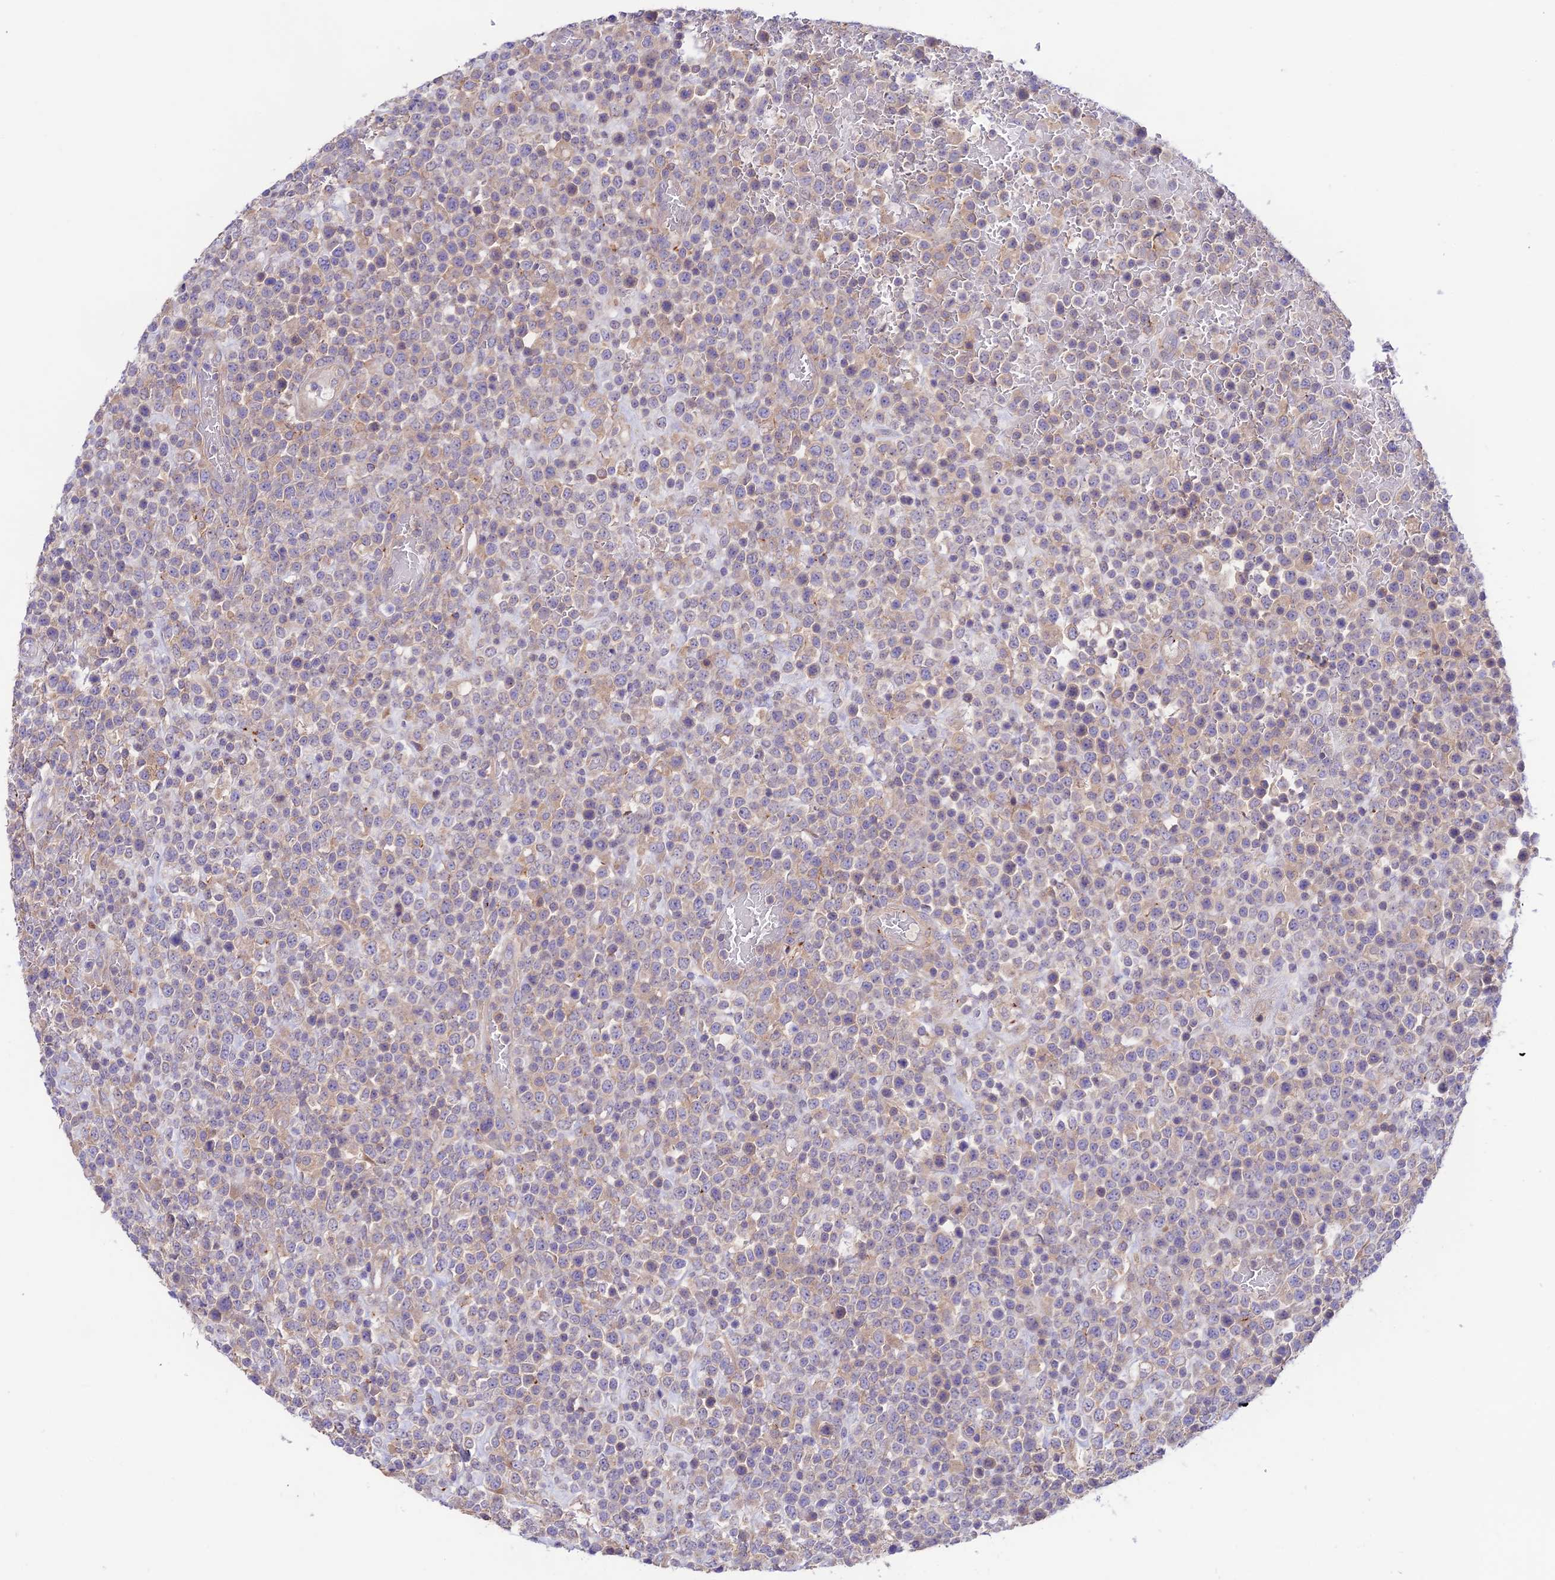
{"staining": {"intensity": "weak", "quantity": "25%-75%", "location": "cytoplasmic/membranous"}, "tissue": "lymphoma", "cell_type": "Tumor cells", "image_type": "cancer", "snomed": [{"axis": "morphology", "description": "Malignant lymphoma, non-Hodgkin's type, High grade"}, {"axis": "topography", "description": "Colon"}], "caption": "Protein expression by immunohistochemistry demonstrates weak cytoplasmic/membranous staining in approximately 25%-75% of tumor cells in lymphoma.", "gene": "BRME1", "patient": {"sex": "female", "age": 53}}